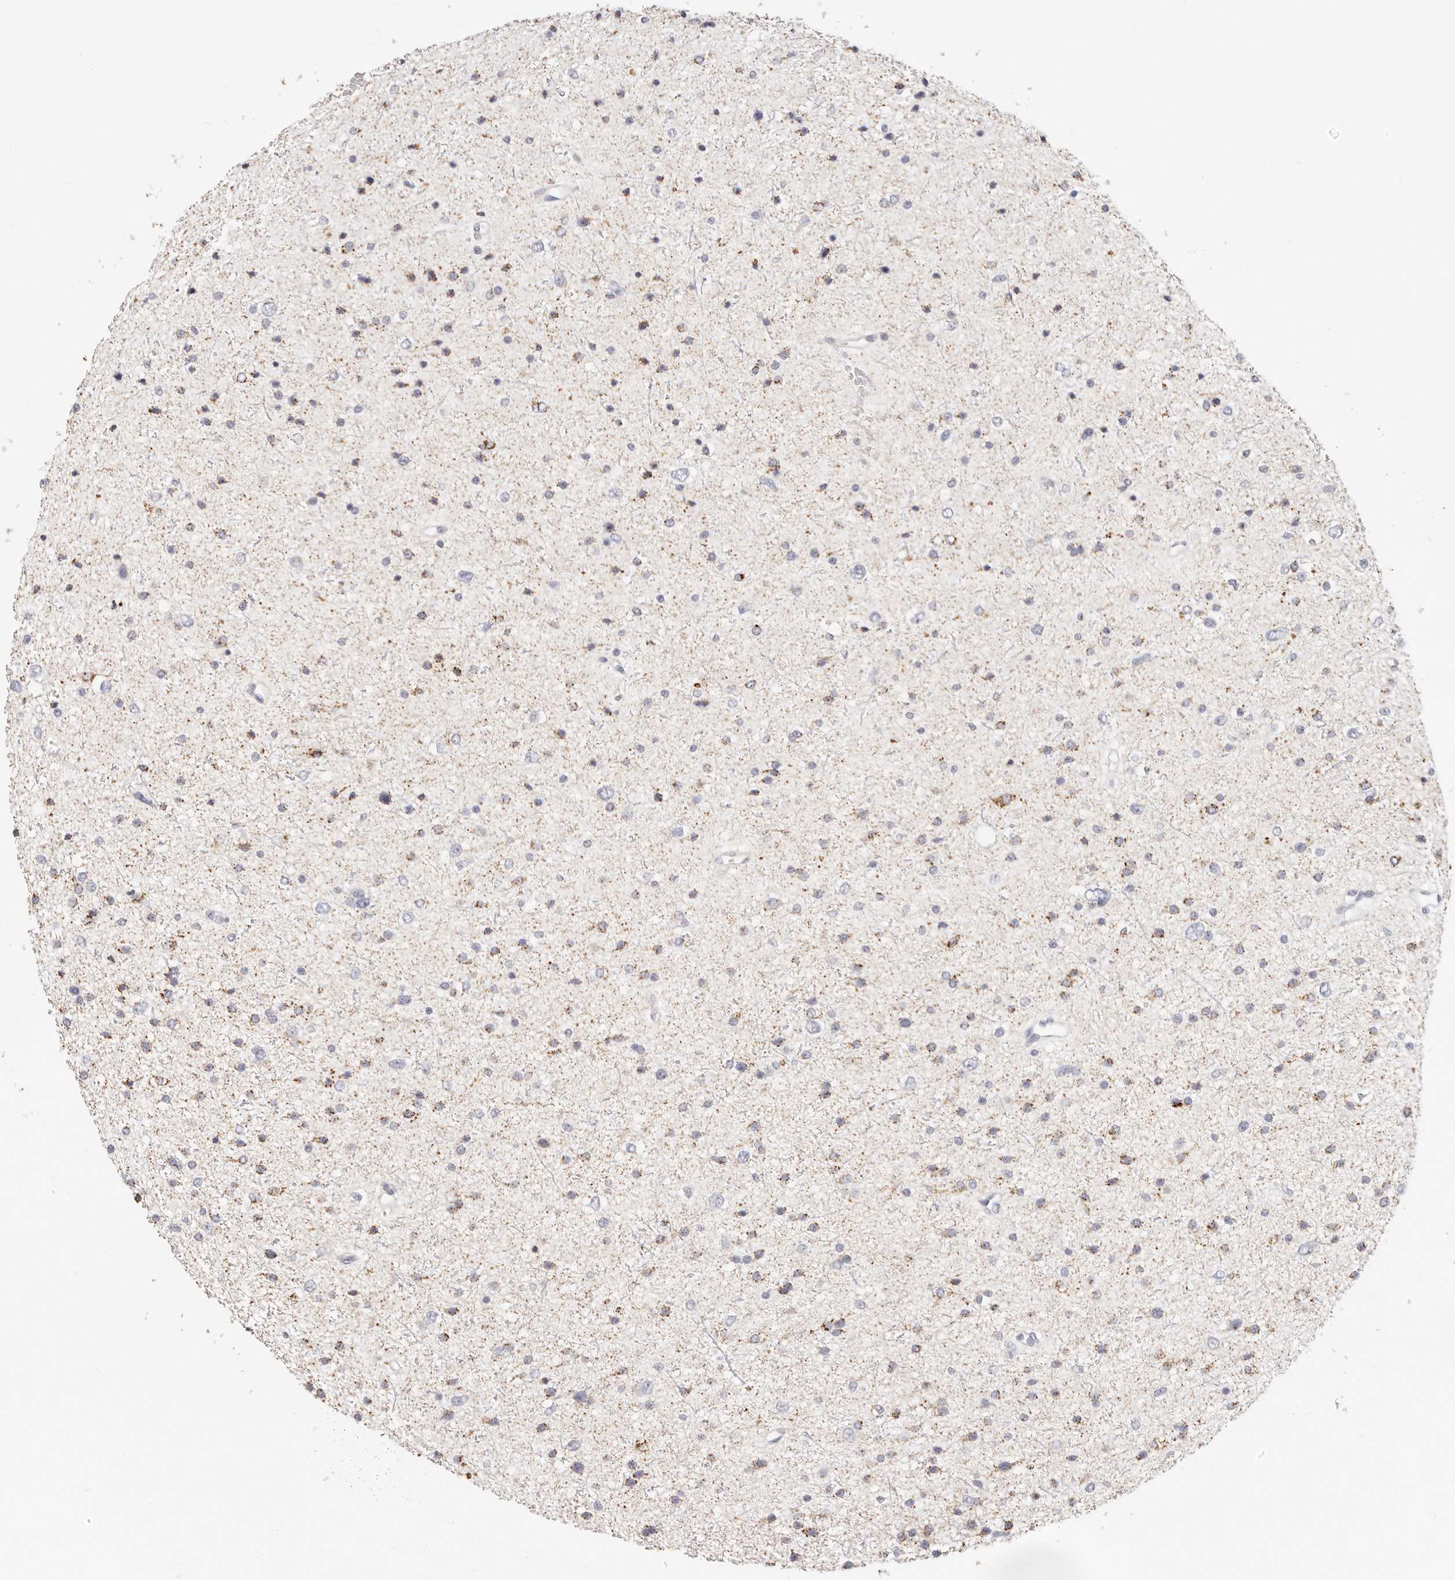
{"staining": {"intensity": "moderate", "quantity": "25%-75%", "location": "cytoplasmic/membranous"}, "tissue": "glioma", "cell_type": "Tumor cells", "image_type": "cancer", "snomed": [{"axis": "morphology", "description": "Glioma, malignant, Low grade"}, {"axis": "topography", "description": "Brain"}], "caption": "Glioma tissue displays moderate cytoplasmic/membranous staining in approximately 25%-75% of tumor cells", "gene": "STKLD1", "patient": {"sex": "female", "age": 37}}